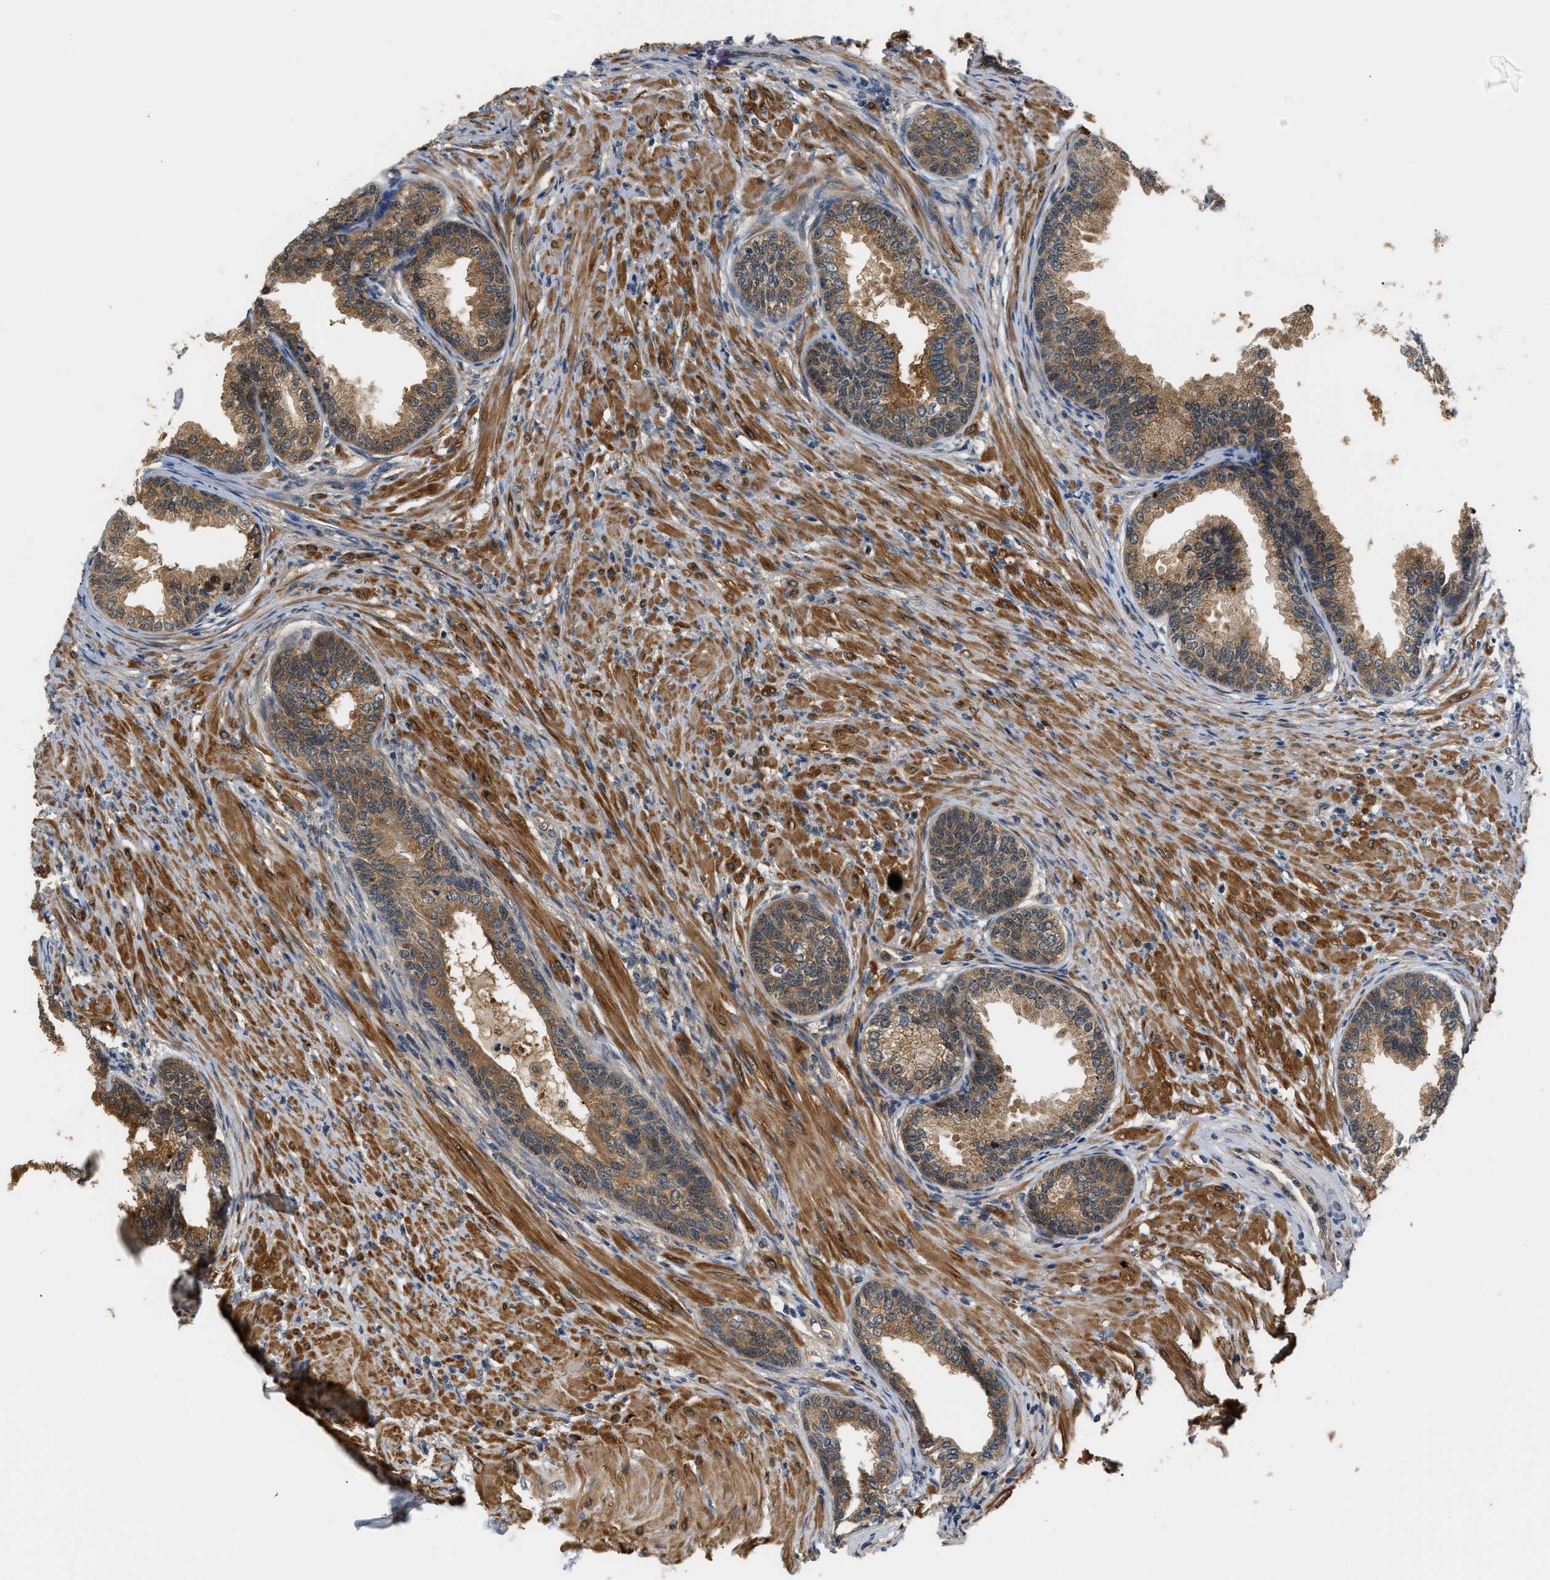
{"staining": {"intensity": "moderate", "quantity": ">75%", "location": "cytoplasmic/membranous"}, "tissue": "prostate", "cell_type": "Glandular cells", "image_type": "normal", "snomed": [{"axis": "morphology", "description": "Normal tissue, NOS"}, {"axis": "topography", "description": "Prostate"}], "caption": "A medium amount of moderate cytoplasmic/membranous positivity is appreciated in about >75% of glandular cells in normal prostate.", "gene": "LARP6", "patient": {"sex": "male", "age": 76}}